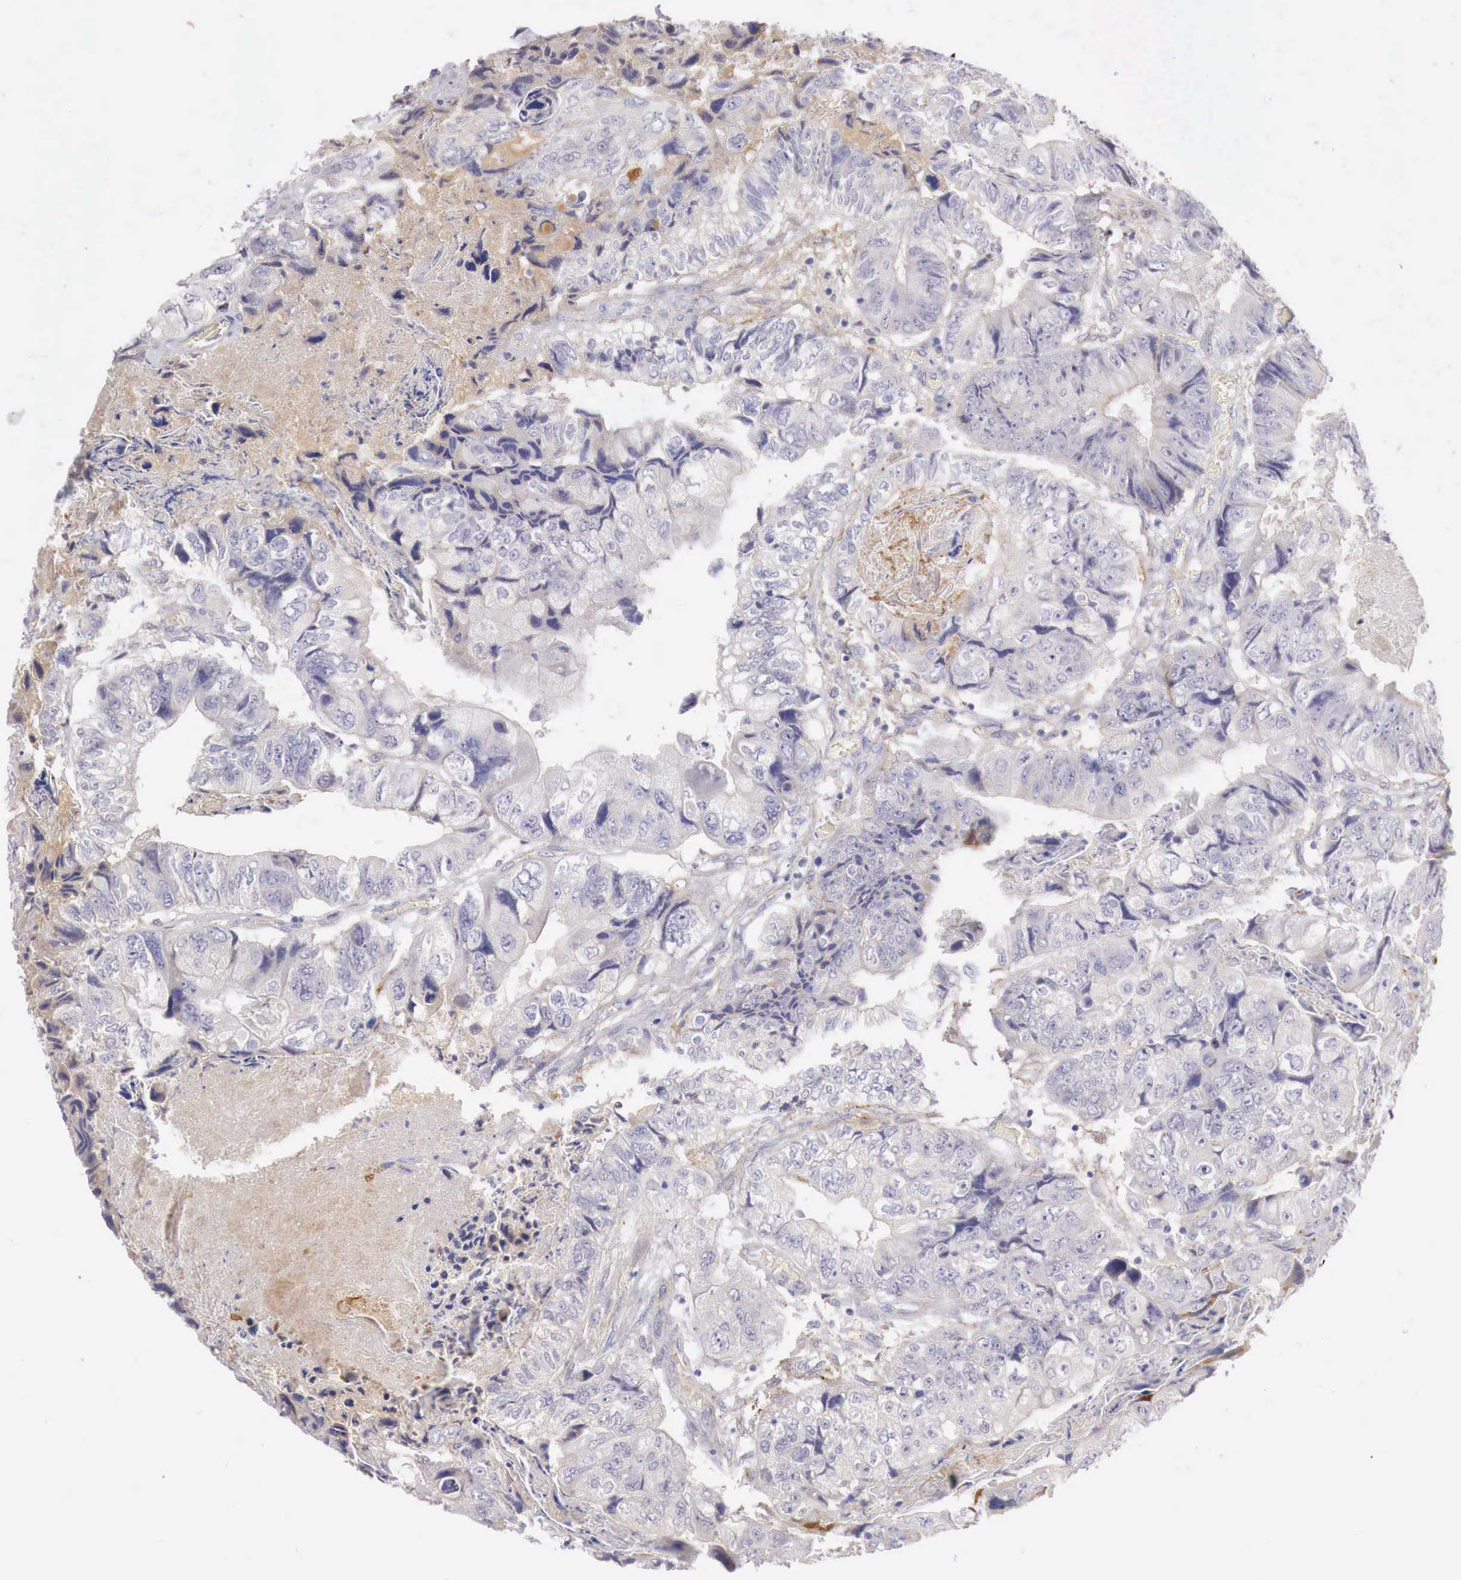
{"staining": {"intensity": "negative", "quantity": "none", "location": "none"}, "tissue": "colorectal cancer", "cell_type": "Tumor cells", "image_type": "cancer", "snomed": [{"axis": "morphology", "description": "Adenocarcinoma, NOS"}, {"axis": "topography", "description": "Rectum"}], "caption": "A histopathology image of adenocarcinoma (colorectal) stained for a protein reveals no brown staining in tumor cells. The staining was performed using DAB (3,3'-diaminobenzidine) to visualize the protein expression in brown, while the nuclei were stained in blue with hematoxylin (Magnification: 20x).", "gene": "KLHDC7B", "patient": {"sex": "female", "age": 82}}